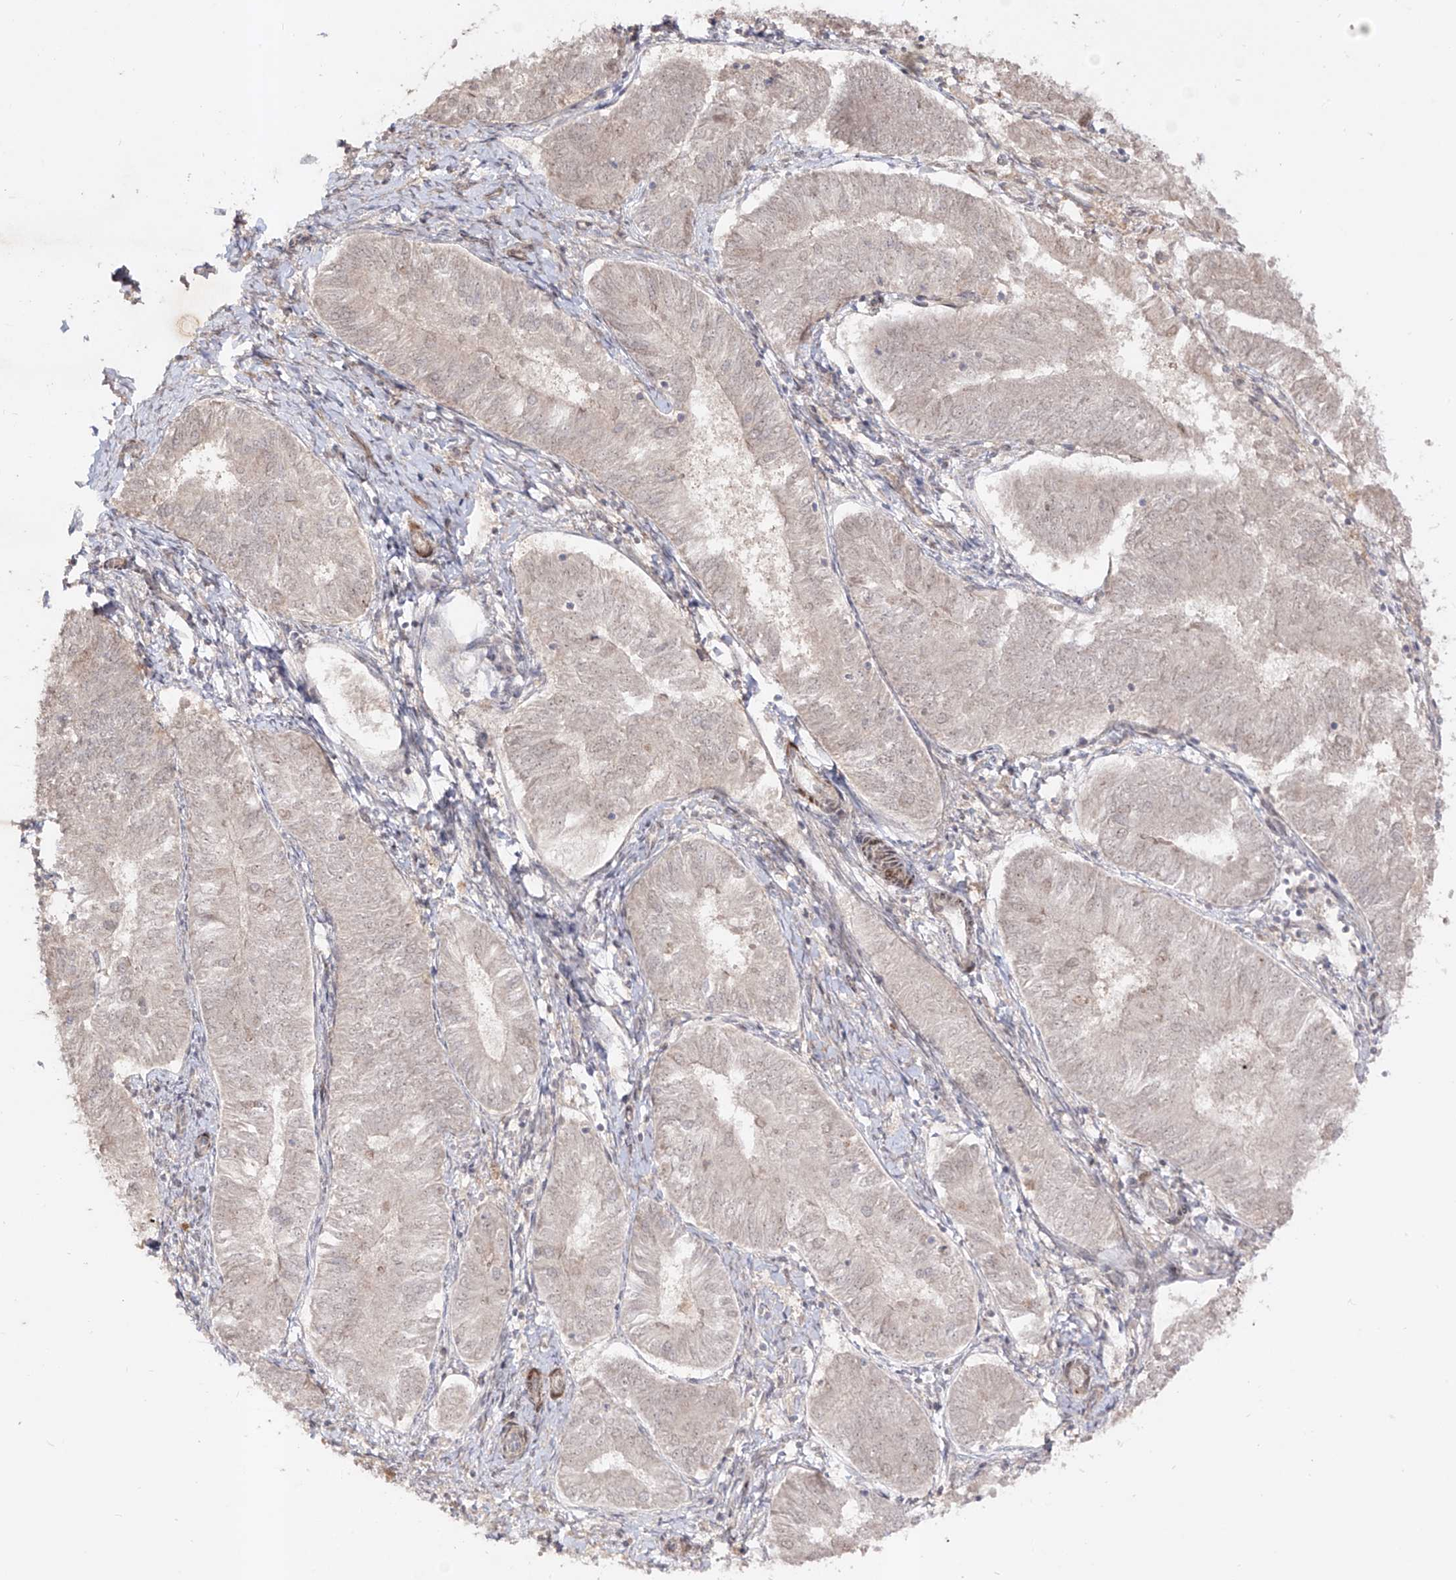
{"staining": {"intensity": "negative", "quantity": "none", "location": "none"}, "tissue": "endometrial cancer", "cell_type": "Tumor cells", "image_type": "cancer", "snomed": [{"axis": "morphology", "description": "Adenocarcinoma, NOS"}, {"axis": "topography", "description": "Endometrium"}], "caption": "Tumor cells are negative for protein expression in human endometrial cancer (adenocarcinoma). Brightfield microscopy of IHC stained with DAB (3,3'-diaminobenzidine) (brown) and hematoxylin (blue), captured at high magnification.", "gene": "KDM1B", "patient": {"sex": "female", "age": 58}}